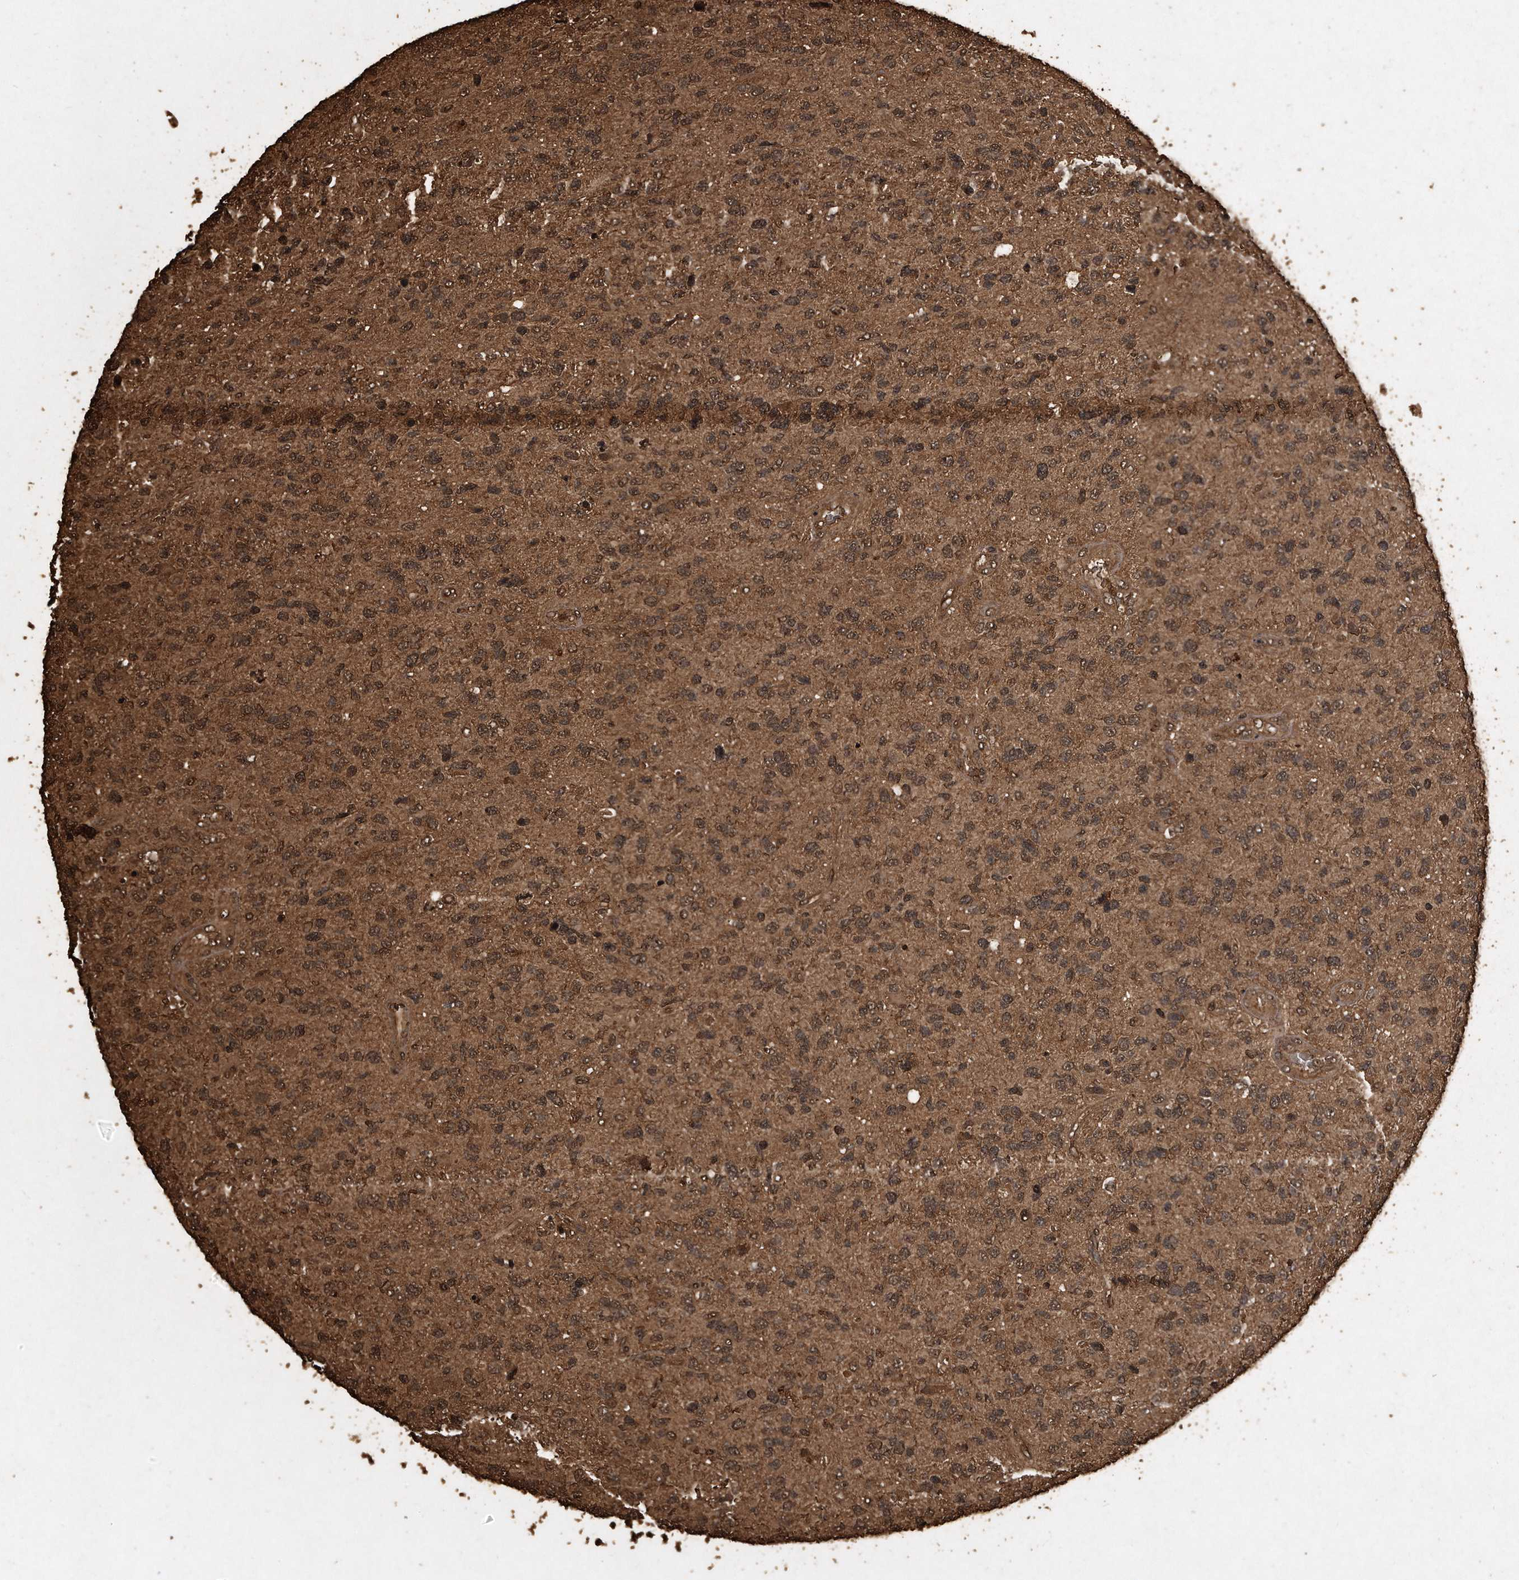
{"staining": {"intensity": "moderate", "quantity": ">75%", "location": "cytoplasmic/membranous,nuclear"}, "tissue": "glioma", "cell_type": "Tumor cells", "image_type": "cancer", "snomed": [{"axis": "morphology", "description": "Glioma, malignant, High grade"}, {"axis": "topography", "description": "Brain"}], "caption": "A photomicrograph of glioma stained for a protein shows moderate cytoplasmic/membranous and nuclear brown staining in tumor cells.", "gene": "CFLAR", "patient": {"sex": "female", "age": 58}}